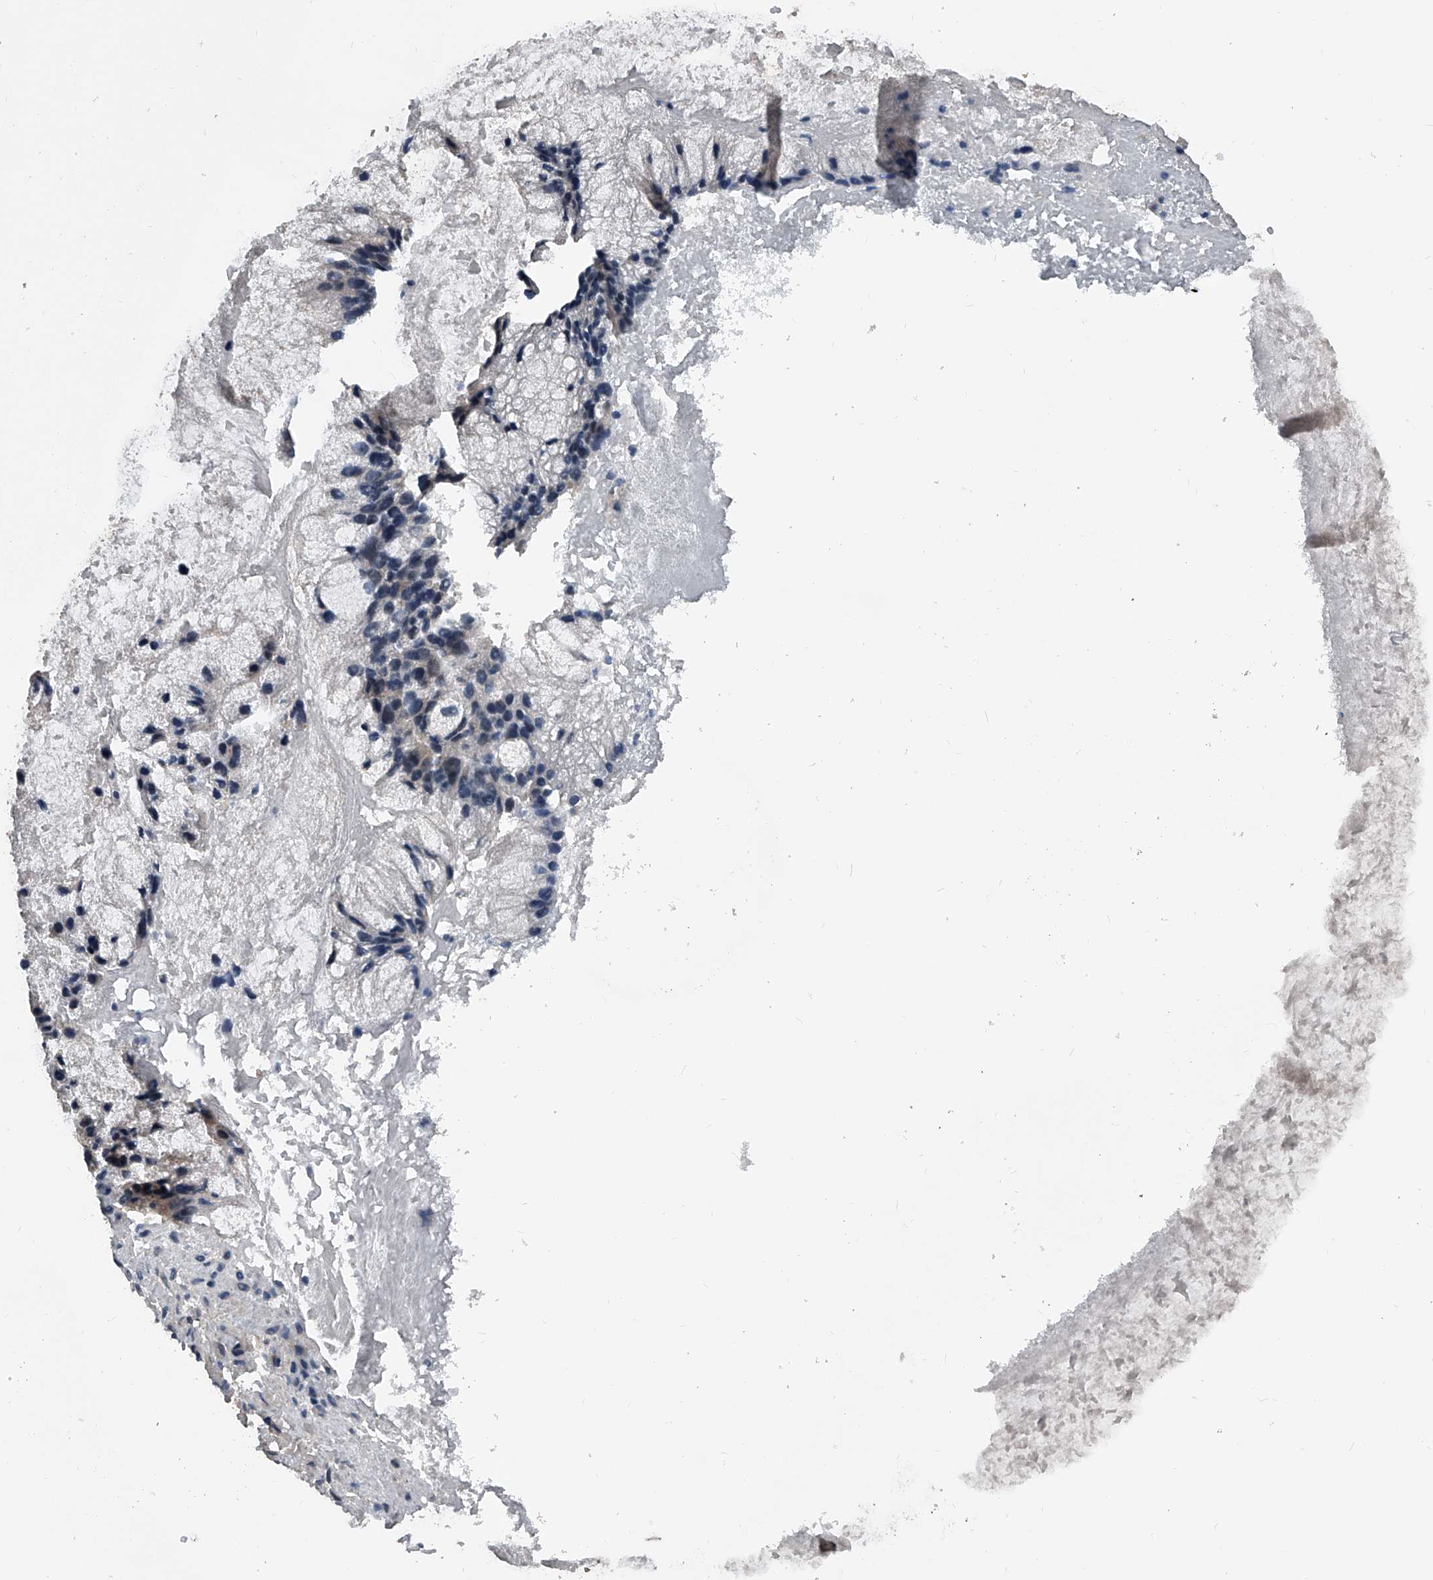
{"staining": {"intensity": "negative", "quantity": "none", "location": "none"}, "tissue": "ovarian cancer", "cell_type": "Tumor cells", "image_type": "cancer", "snomed": [{"axis": "morphology", "description": "Cystadenocarcinoma, mucinous, NOS"}, {"axis": "topography", "description": "Ovary"}], "caption": "Tumor cells are negative for protein expression in human ovarian mucinous cystadenocarcinoma.", "gene": "PHACTR1", "patient": {"sex": "female", "age": 37}}